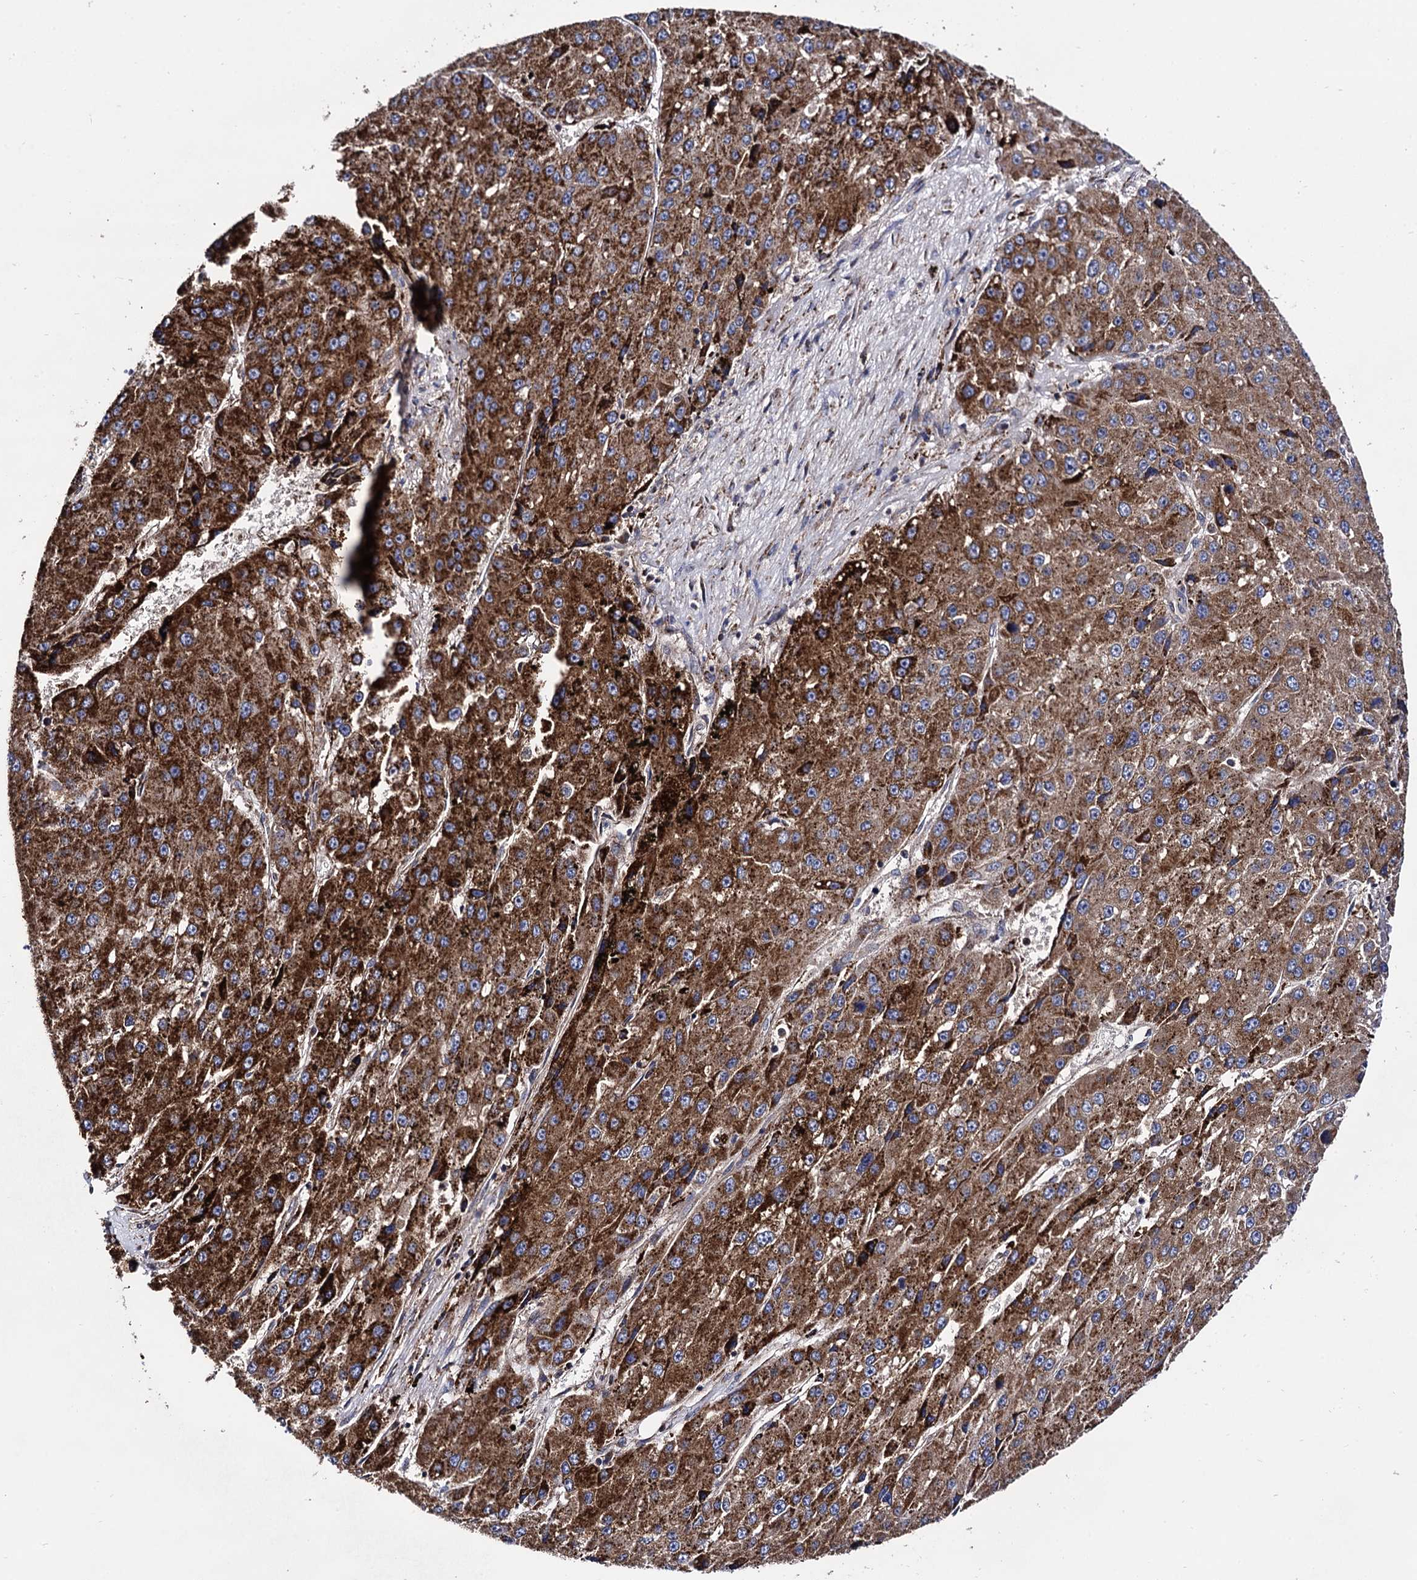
{"staining": {"intensity": "strong", "quantity": ">75%", "location": "cytoplasmic/membranous"}, "tissue": "liver cancer", "cell_type": "Tumor cells", "image_type": "cancer", "snomed": [{"axis": "morphology", "description": "Carcinoma, Hepatocellular, NOS"}, {"axis": "topography", "description": "Liver"}], "caption": "Brown immunohistochemical staining in human liver cancer (hepatocellular carcinoma) demonstrates strong cytoplasmic/membranous expression in approximately >75% of tumor cells. The staining is performed using DAB brown chromogen to label protein expression. The nuclei are counter-stained blue using hematoxylin.", "gene": "IQCH", "patient": {"sex": "female", "age": 73}}